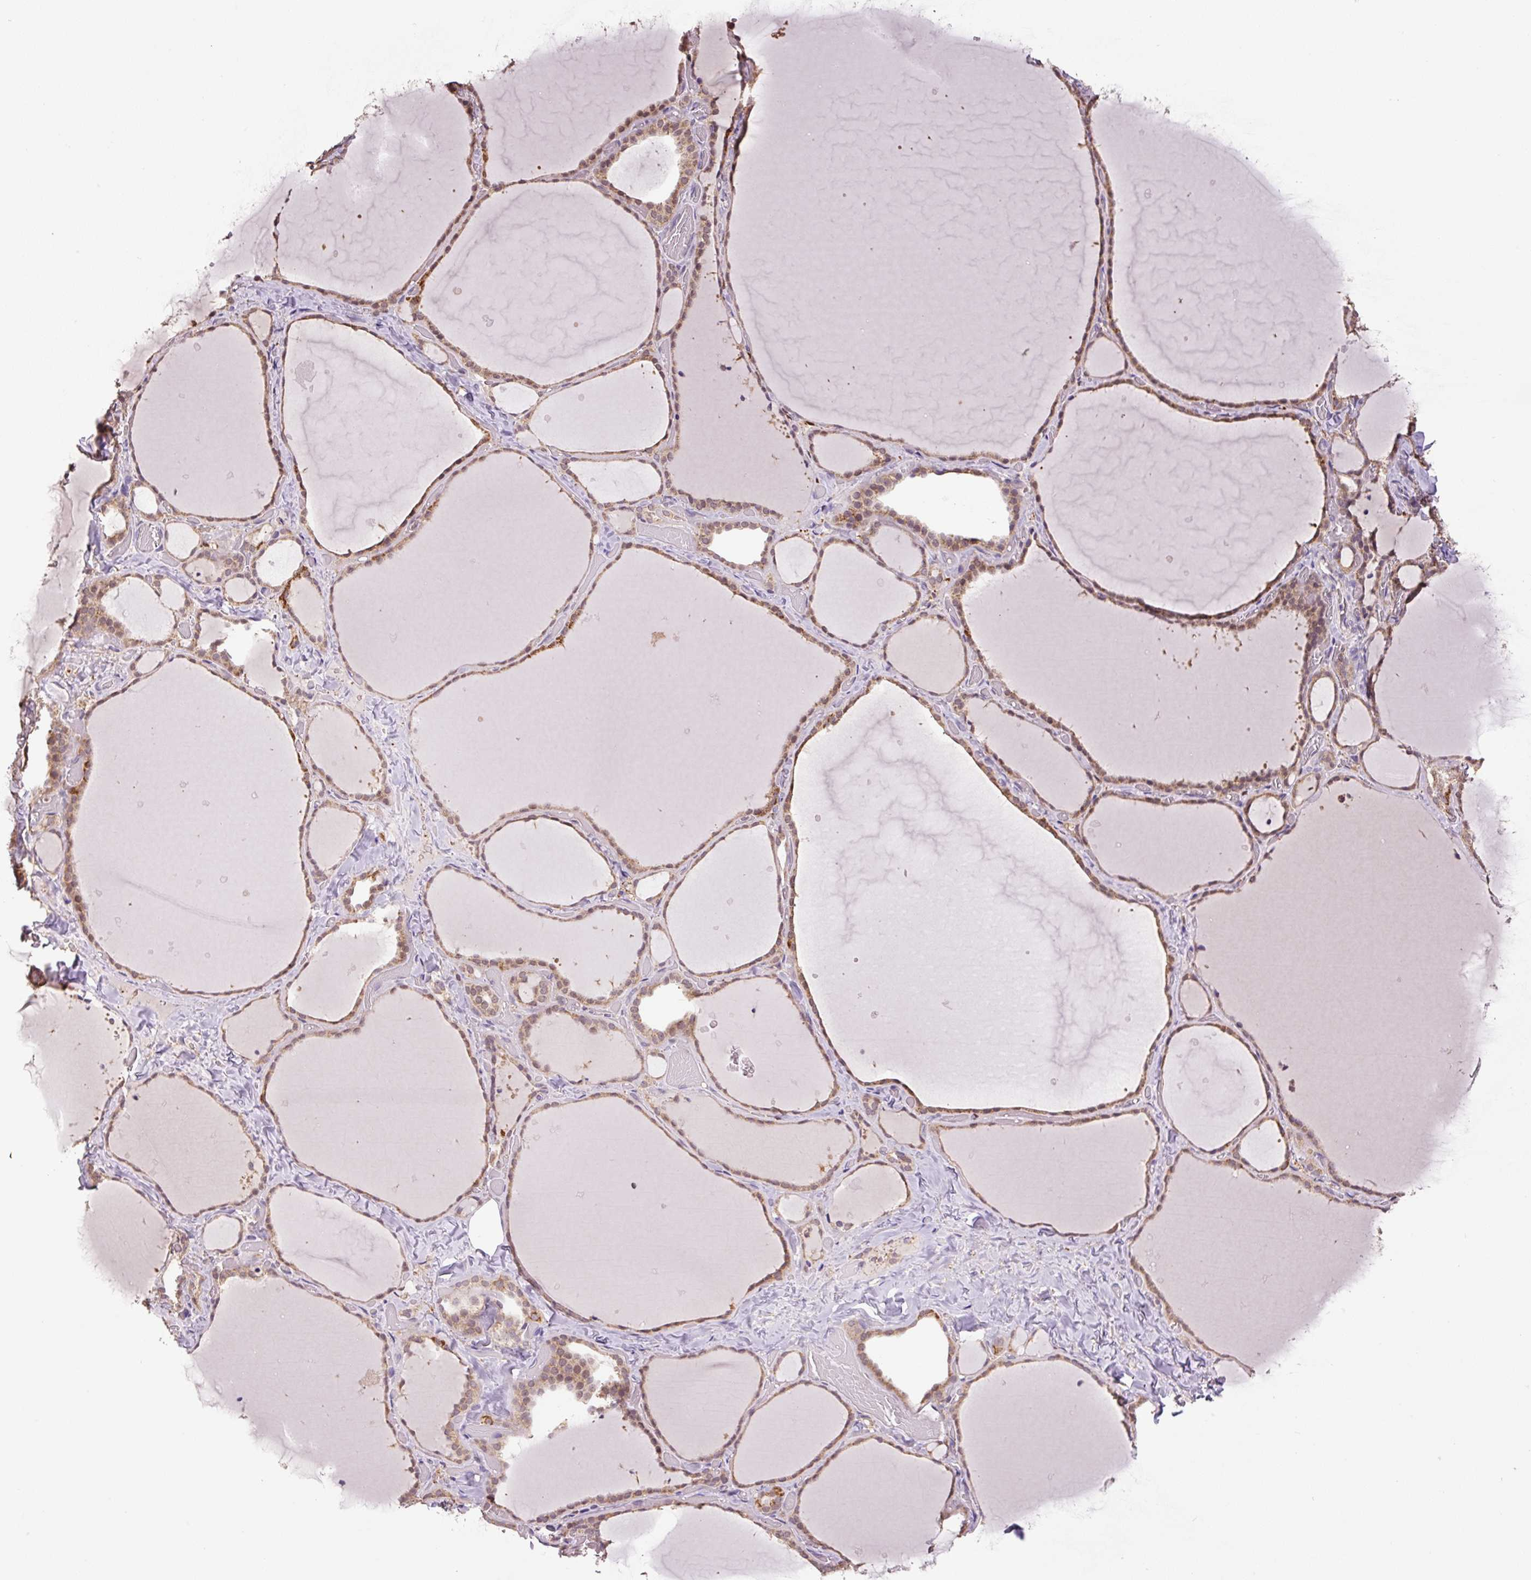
{"staining": {"intensity": "moderate", "quantity": ">75%", "location": "cytoplasmic/membranous,nuclear"}, "tissue": "thyroid gland", "cell_type": "Glandular cells", "image_type": "normal", "snomed": [{"axis": "morphology", "description": "Normal tissue, NOS"}, {"axis": "topography", "description": "Thyroid gland"}], "caption": "Immunohistochemistry staining of benign thyroid gland, which displays medium levels of moderate cytoplasmic/membranous,nuclear expression in approximately >75% of glandular cells indicating moderate cytoplasmic/membranous,nuclear protein expression. The staining was performed using DAB (brown) for protein detection and nuclei were counterstained in hematoxylin (blue).", "gene": "SGF29", "patient": {"sex": "female", "age": 36}}